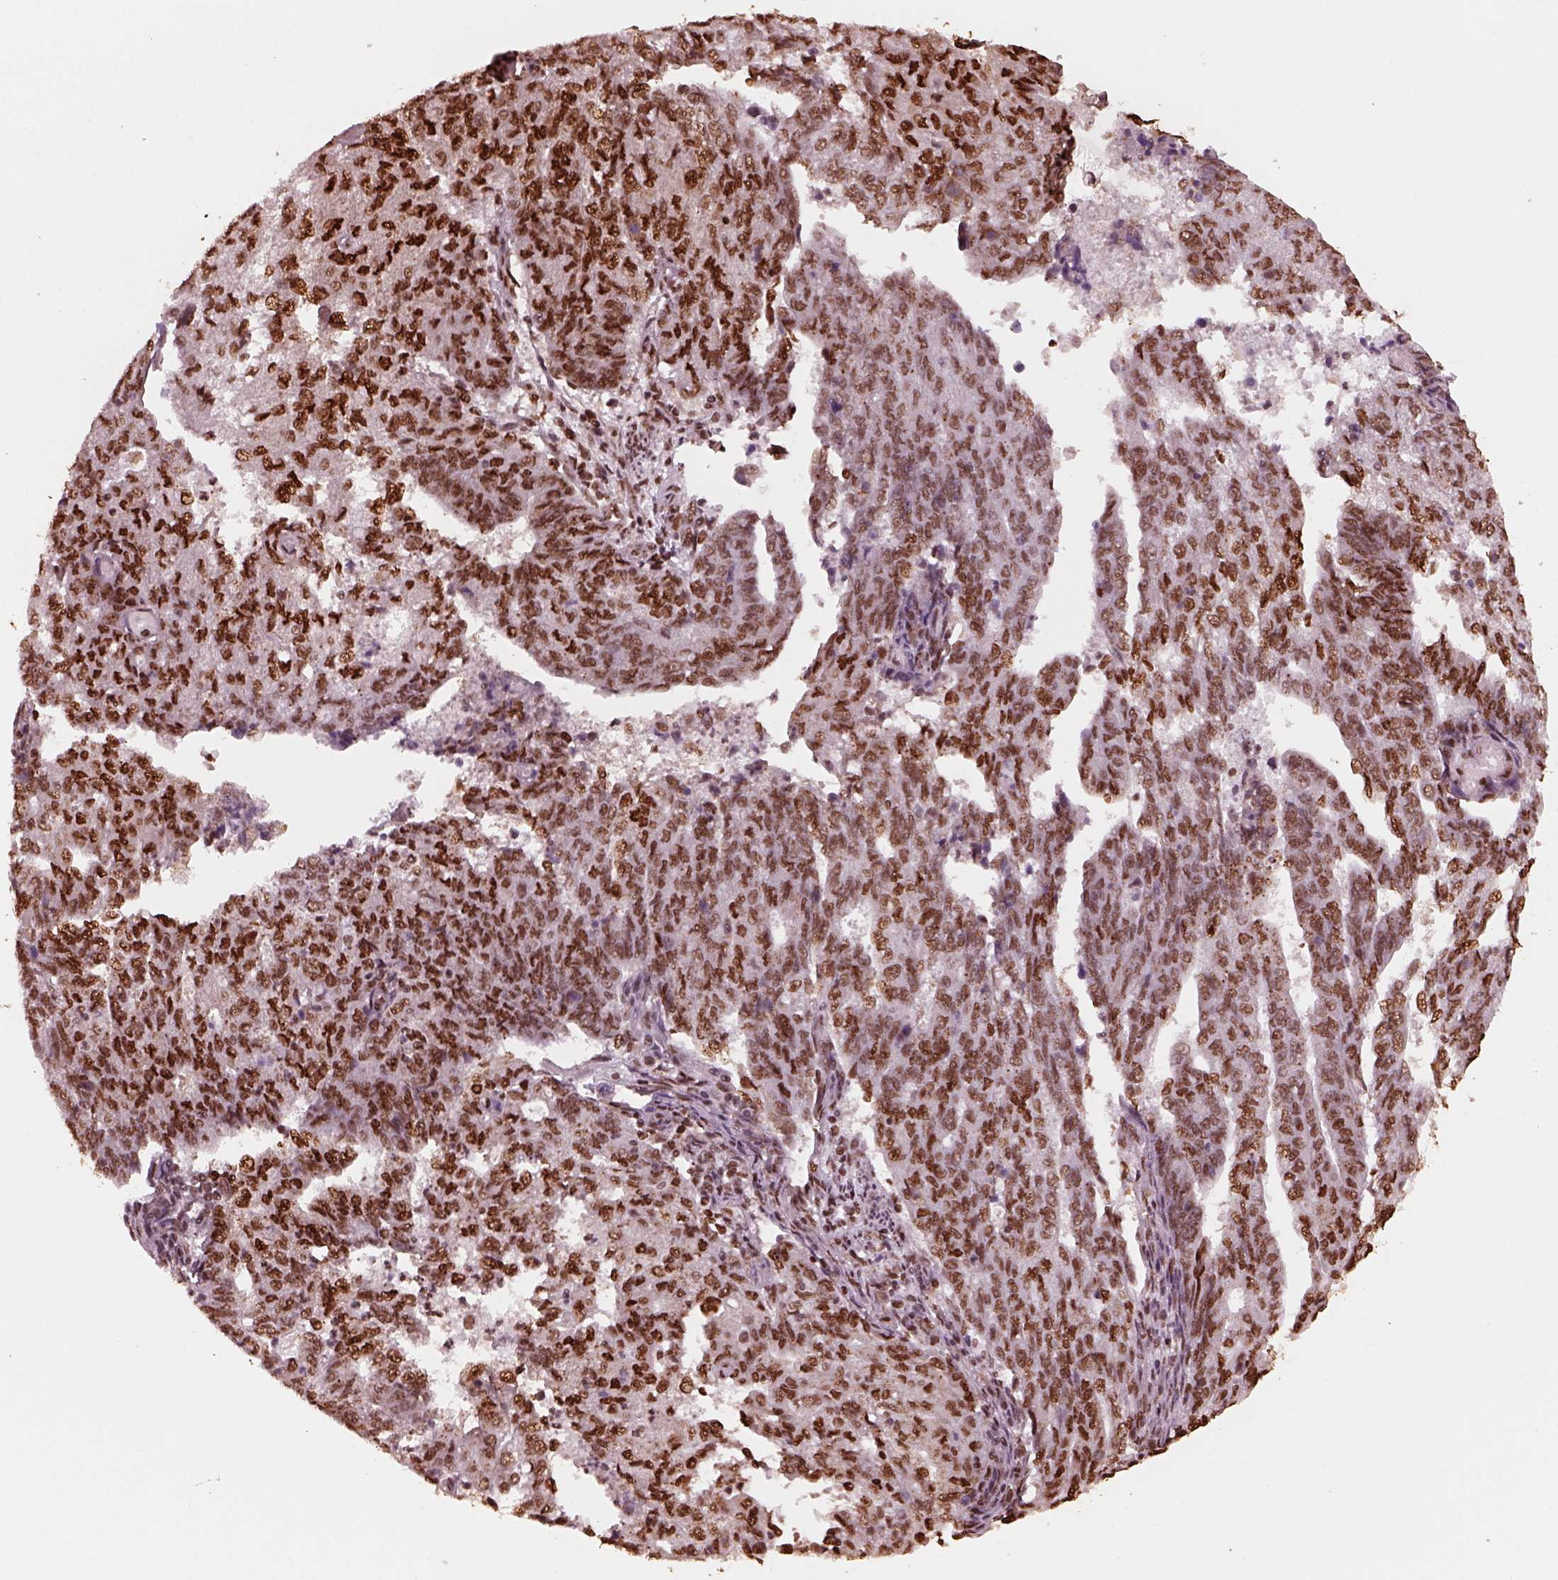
{"staining": {"intensity": "strong", "quantity": "25%-75%", "location": "nuclear"}, "tissue": "endometrial cancer", "cell_type": "Tumor cells", "image_type": "cancer", "snomed": [{"axis": "morphology", "description": "Adenocarcinoma, NOS"}, {"axis": "topography", "description": "Endometrium"}], "caption": "About 25%-75% of tumor cells in adenocarcinoma (endometrial) demonstrate strong nuclear protein staining as visualized by brown immunohistochemical staining.", "gene": "NSD1", "patient": {"sex": "female", "age": 82}}